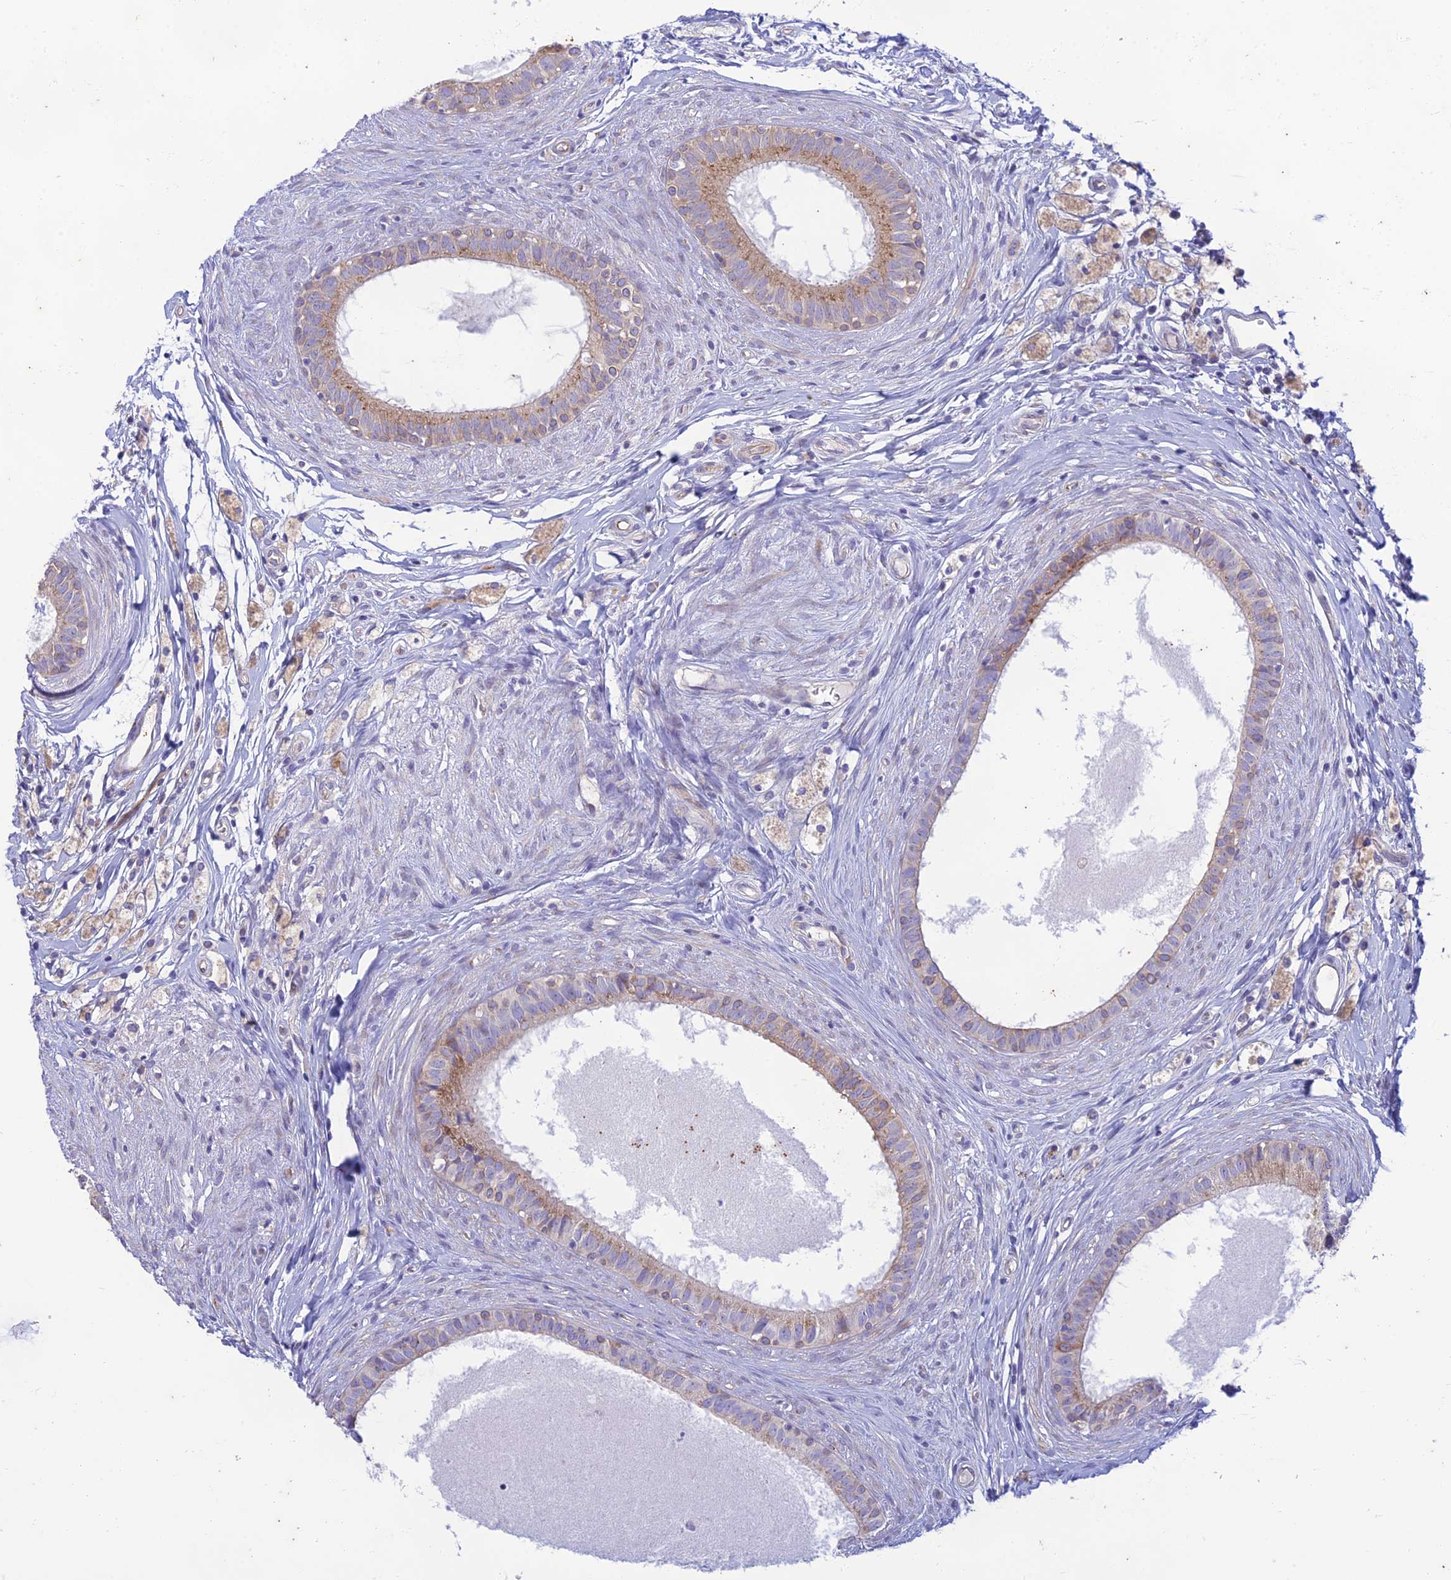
{"staining": {"intensity": "weak", "quantity": "<25%", "location": "cytoplasmic/membranous"}, "tissue": "epididymis", "cell_type": "Glandular cells", "image_type": "normal", "snomed": [{"axis": "morphology", "description": "Normal tissue, NOS"}, {"axis": "topography", "description": "Epididymis"}], "caption": "Glandular cells are negative for protein expression in benign human epididymis. (Brightfield microscopy of DAB IHC at high magnification).", "gene": "PTCD2", "patient": {"sex": "male", "age": 80}}